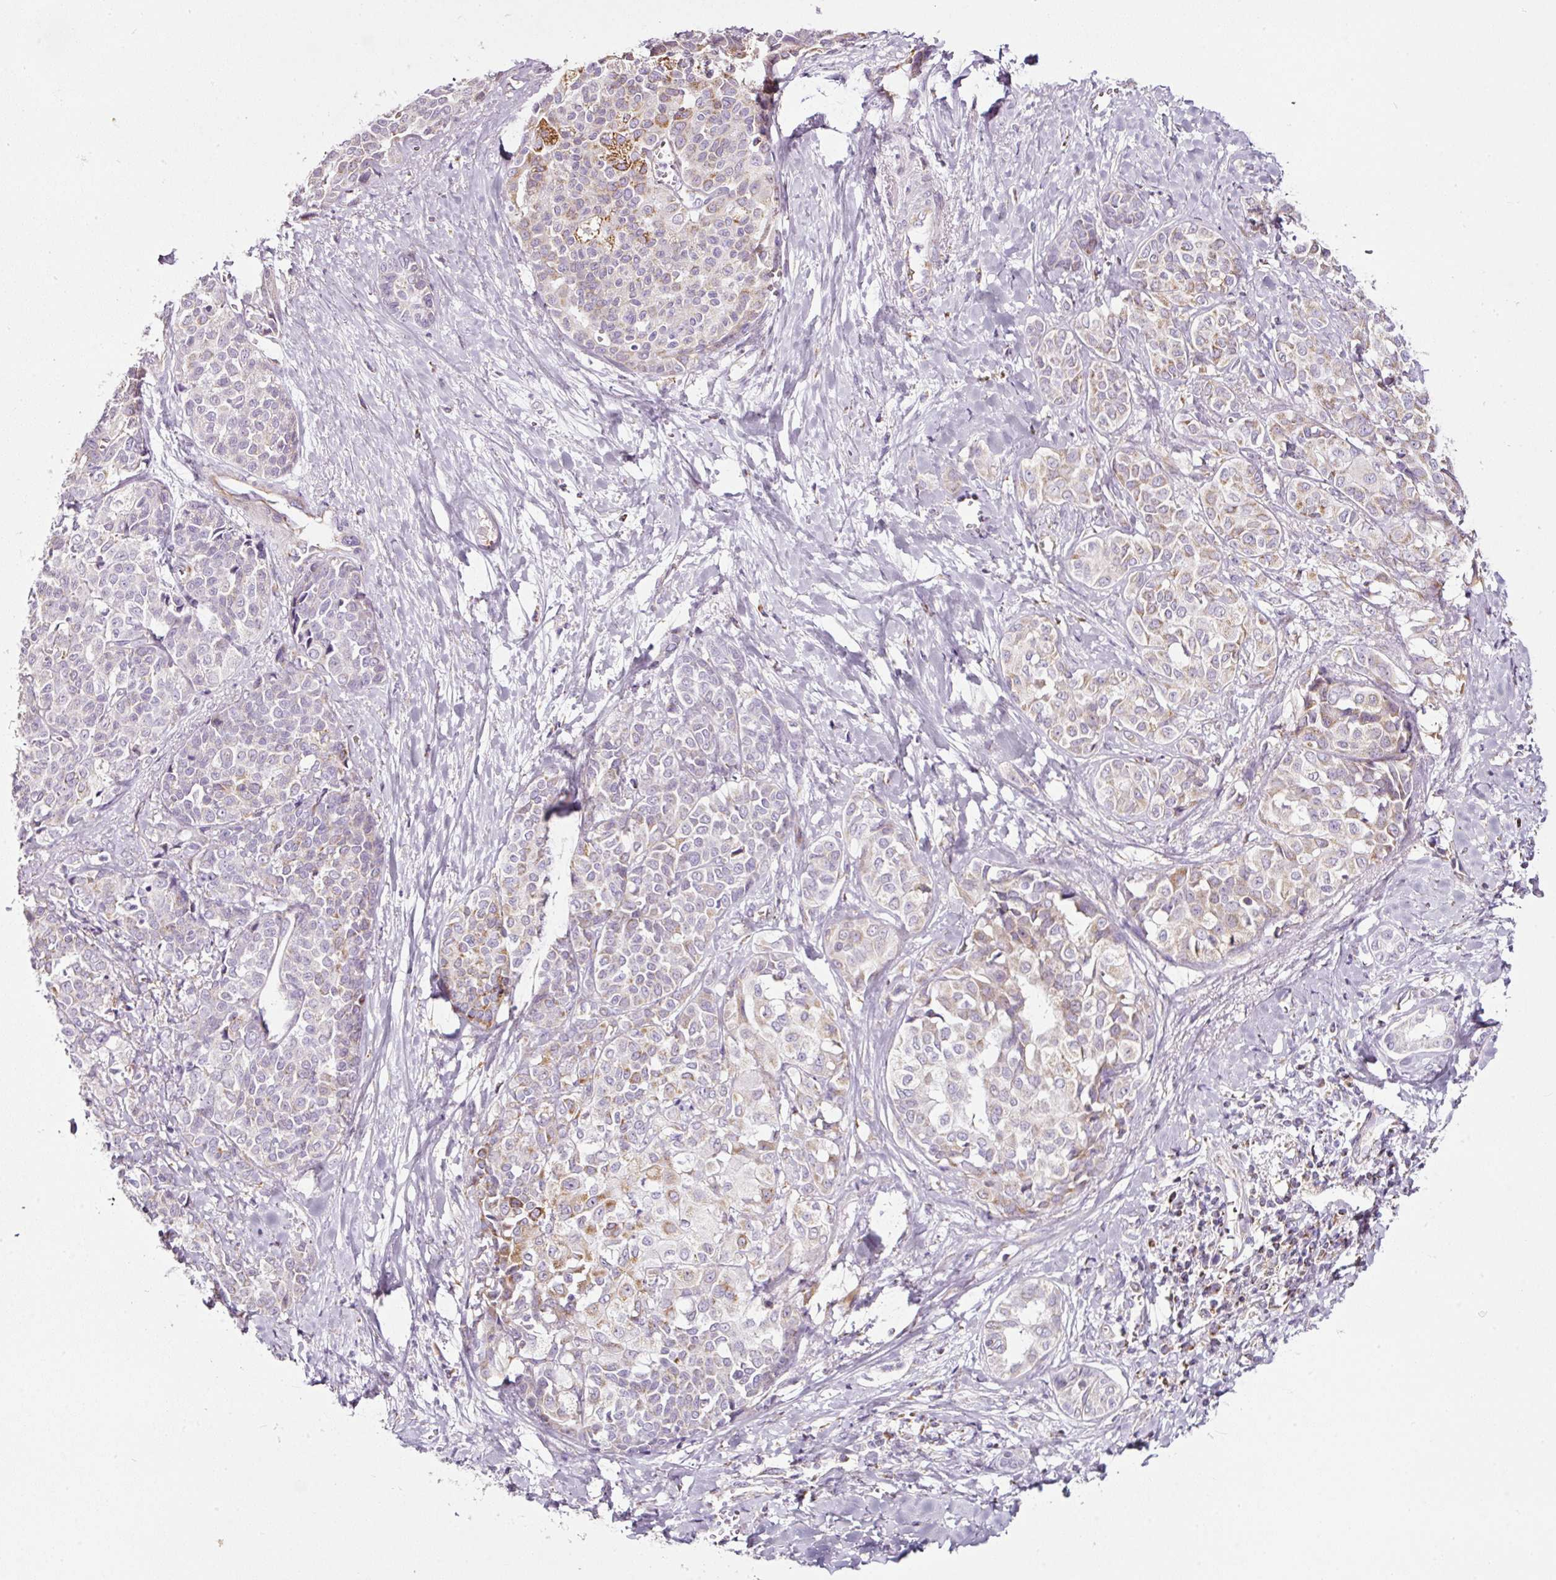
{"staining": {"intensity": "moderate", "quantity": "<25%", "location": "cytoplasmic/membranous"}, "tissue": "liver cancer", "cell_type": "Tumor cells", "image_type": "cancer", "snomed": [{"axis": "morphology", "description": "Cholangiocarcinoma"}, {"axis": "topography", "description": "Liver"}], "caption": "Liver cancer (cholangiocarcinoma) tissue shows moderate cytoplasmic/membranous positivity in approximately <25% of tumor cells", "gene": "SDHA", "patient": {"sex": "female", "age": 77}}